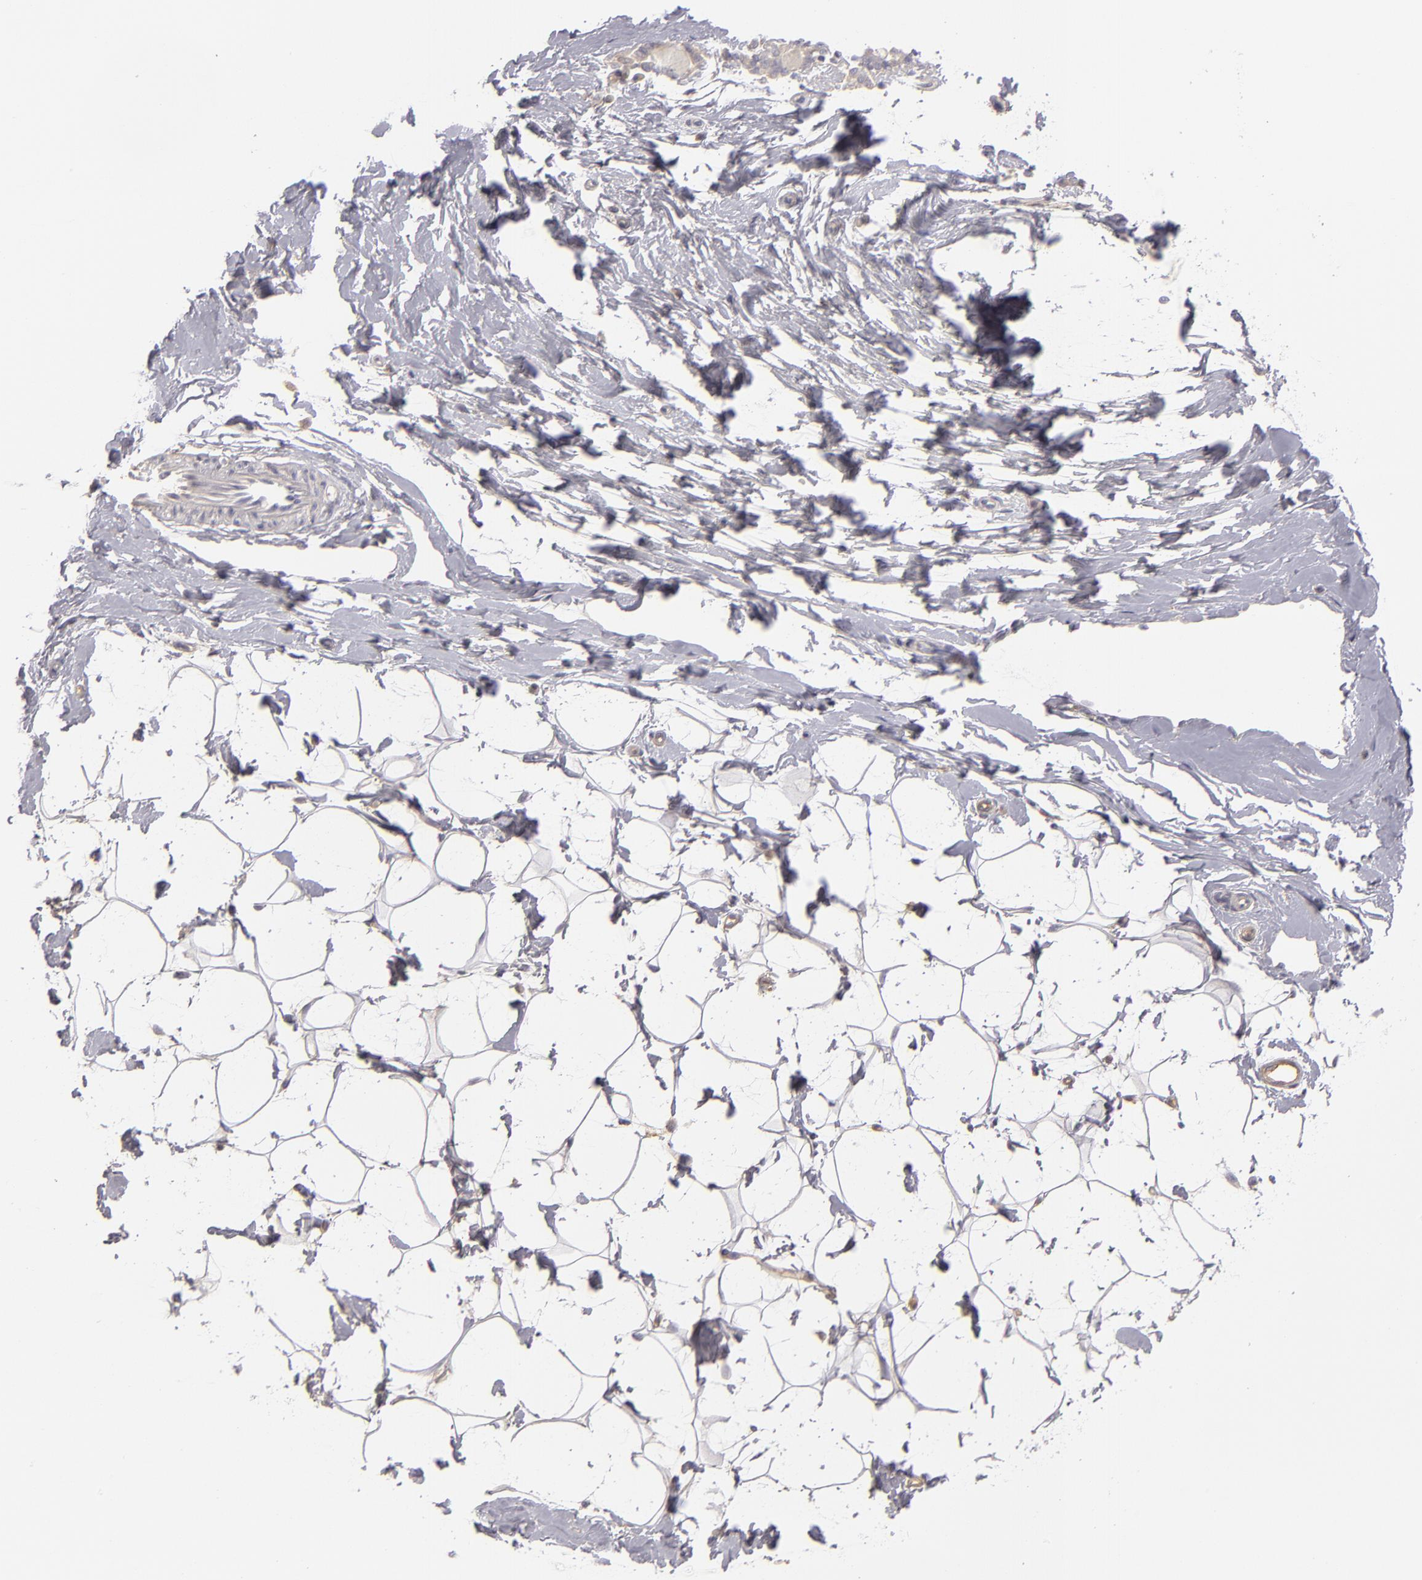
{"staining": {"intensity": "negative", "quantity": "none", "location": "none"}, "tissue": "breast", "cell_type": "Adipocytes", "image_type": "normal", "snomed": [{"axis": "morphology", "description": "Normal tissue, NOS"}, {"axis": "topography", "description": "Breast"}], "caption": "IHC image of benign breast: human breast stained with DAB (3,3'-diaminobenzidine) displays no significant protein positivity in adipocytes. (DAB immunohistochemistry with hematoxylin counter stain).", "gene": "SERPINA1", "patient": {"sex": "female", "age": 23}}